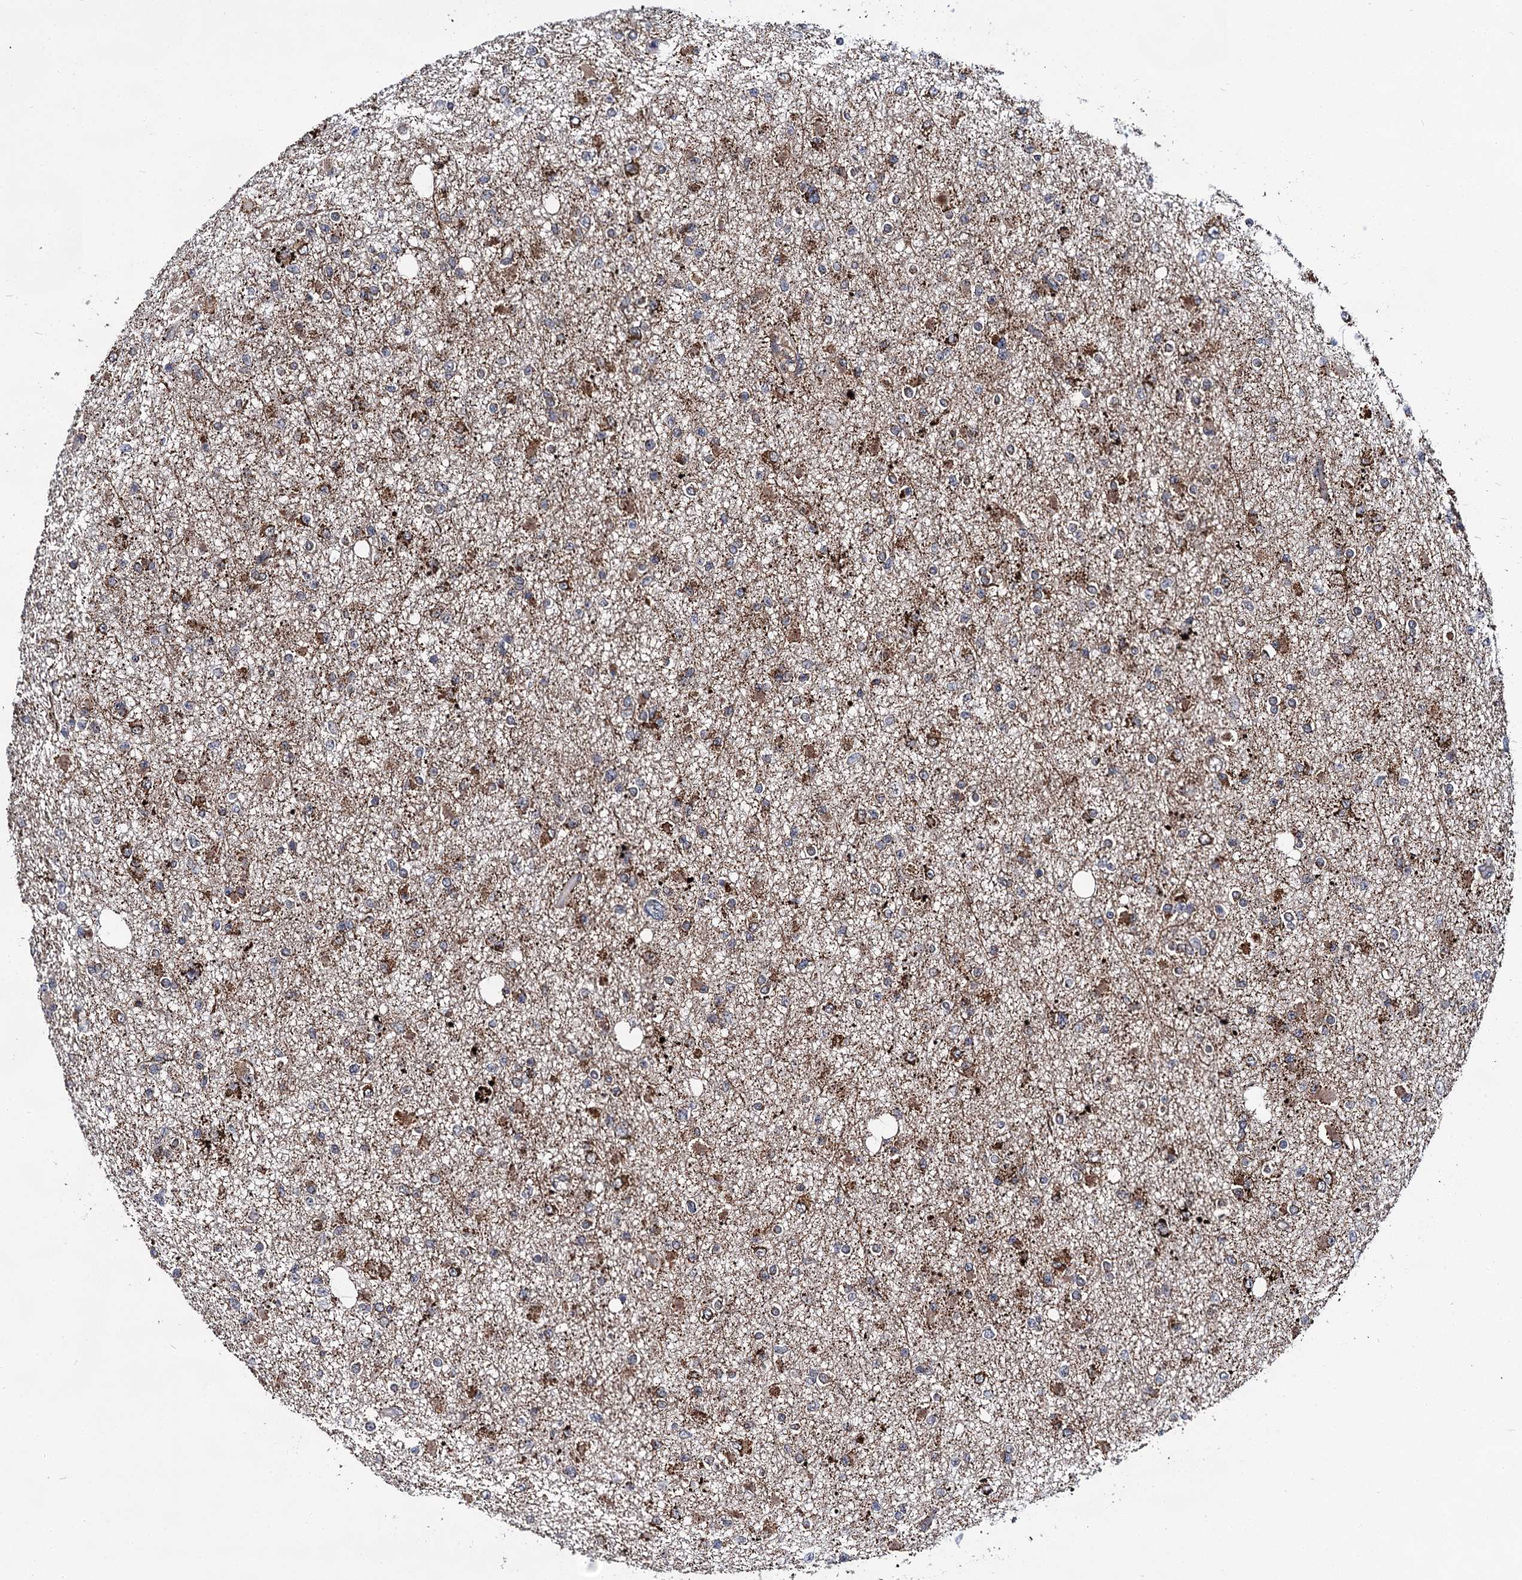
{"staining": {"intensity": "moderate", "quantity": "25%-75%", "location": "cytoplasmic/membranous"}, "tissue": "glioma", "cell_type": "Tumor cells", "image_type": "cancer", "snomed": [{"axis": "morphology", "description": "Glioma, malignant, Low grade"}, {"axis": "topography", "description": "Brain"}], "caption": "There is medium levels of moderate cytoplasmic/membranous positivity in tumor cells of malignant low-grade glioma, as demonstrated by immunohistochemical staining (brown color).", "gene": "ABLIM1", "patient": {"sex": "female", "age": 22}}